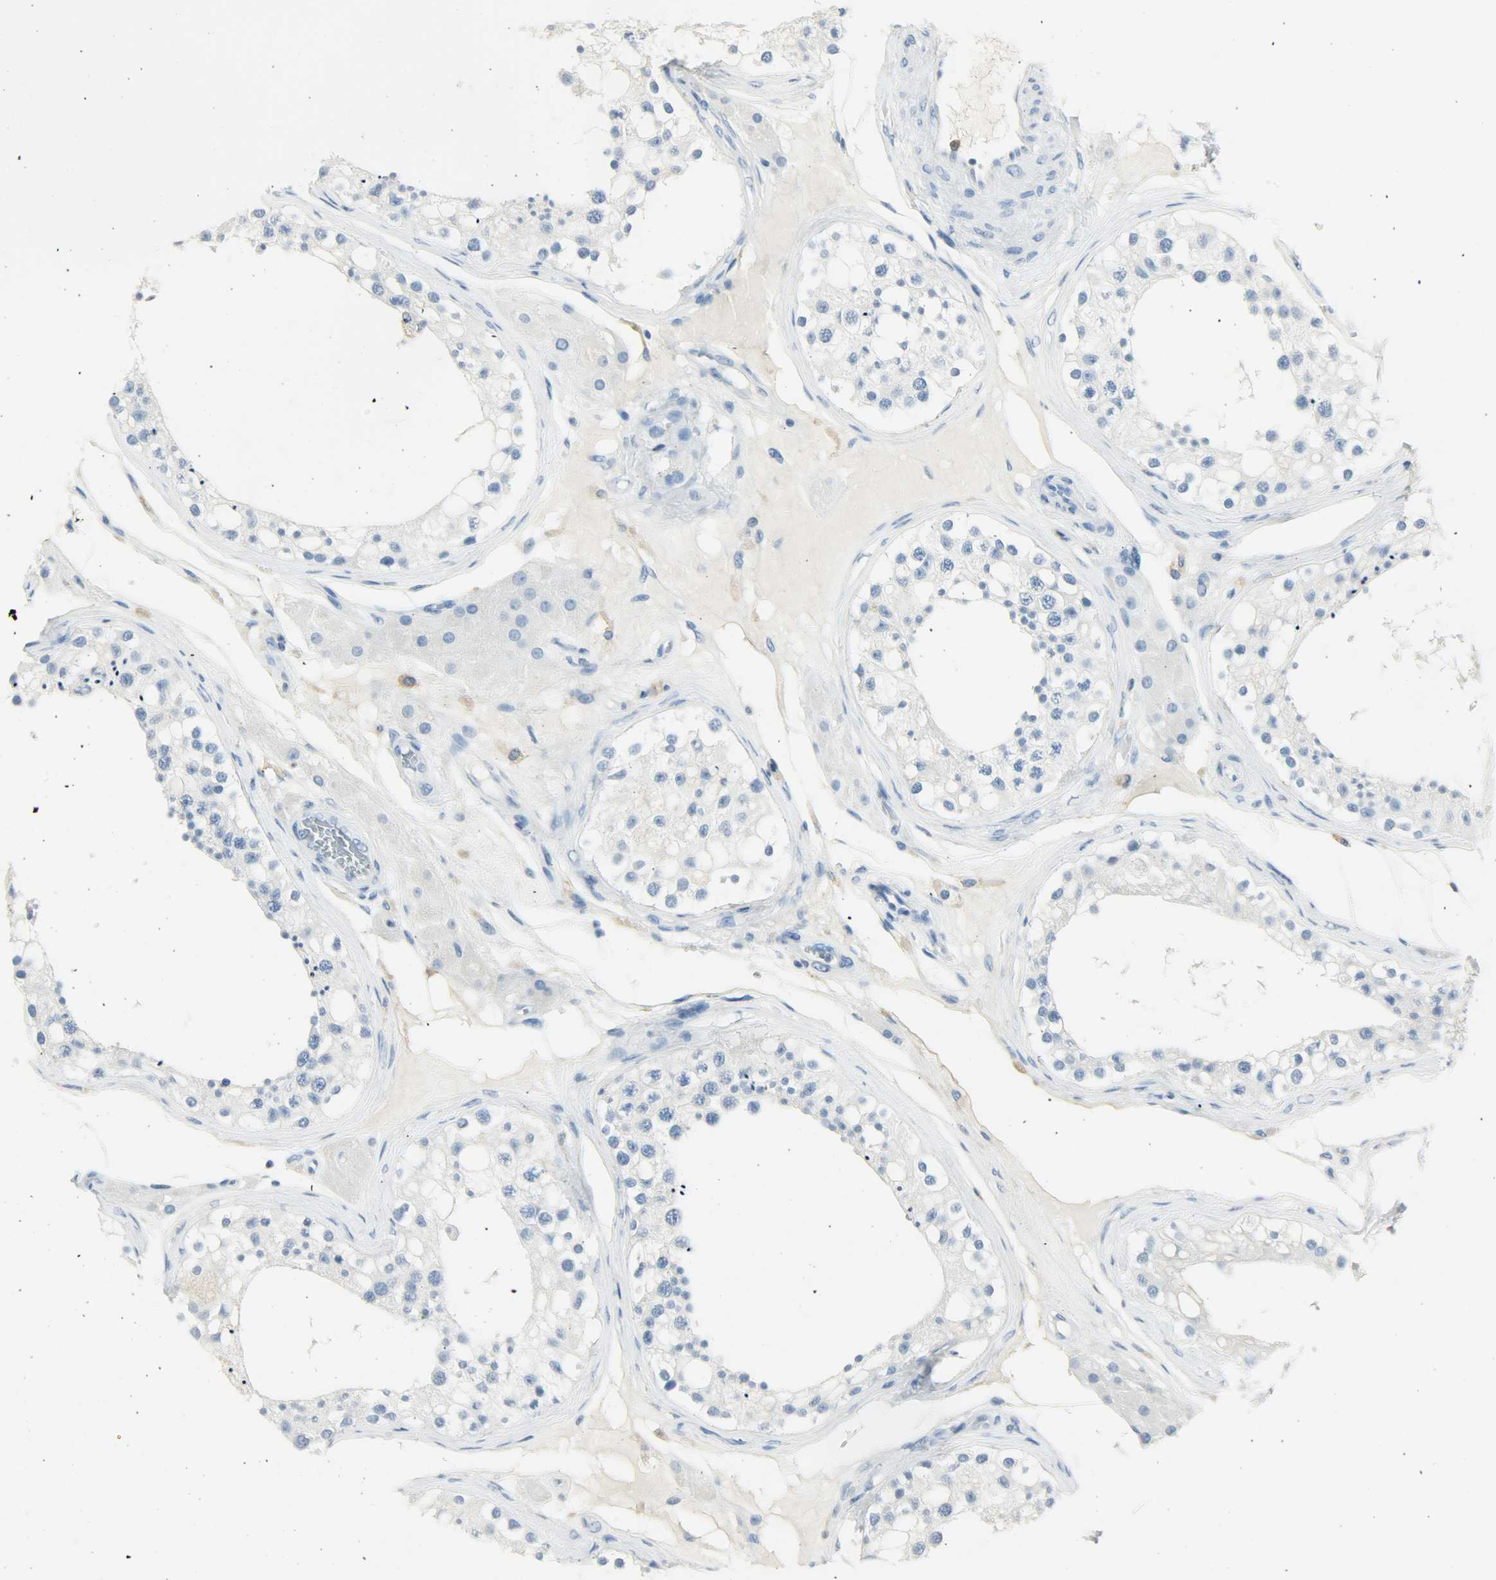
{"staining": {"intensity": "negative", "quantity": "none", "location": "none"}, "tissue": "testis", "cell_type": "Cells in seminiferous ducts", "image_type": "normal", "snomed": [{"axis": "morphology", "description": "Normal tissue, NOS"}, {"axis": "topography", "description": "Testis"}], "caption": "The histopathology image reveals no significant staining in cells in seminiferous ducts of testis. (Brightfield microscopy of DAB IHC at high magnification).", "gene": "PTPN6", "patient": {"sex": "male", "age": 68}}